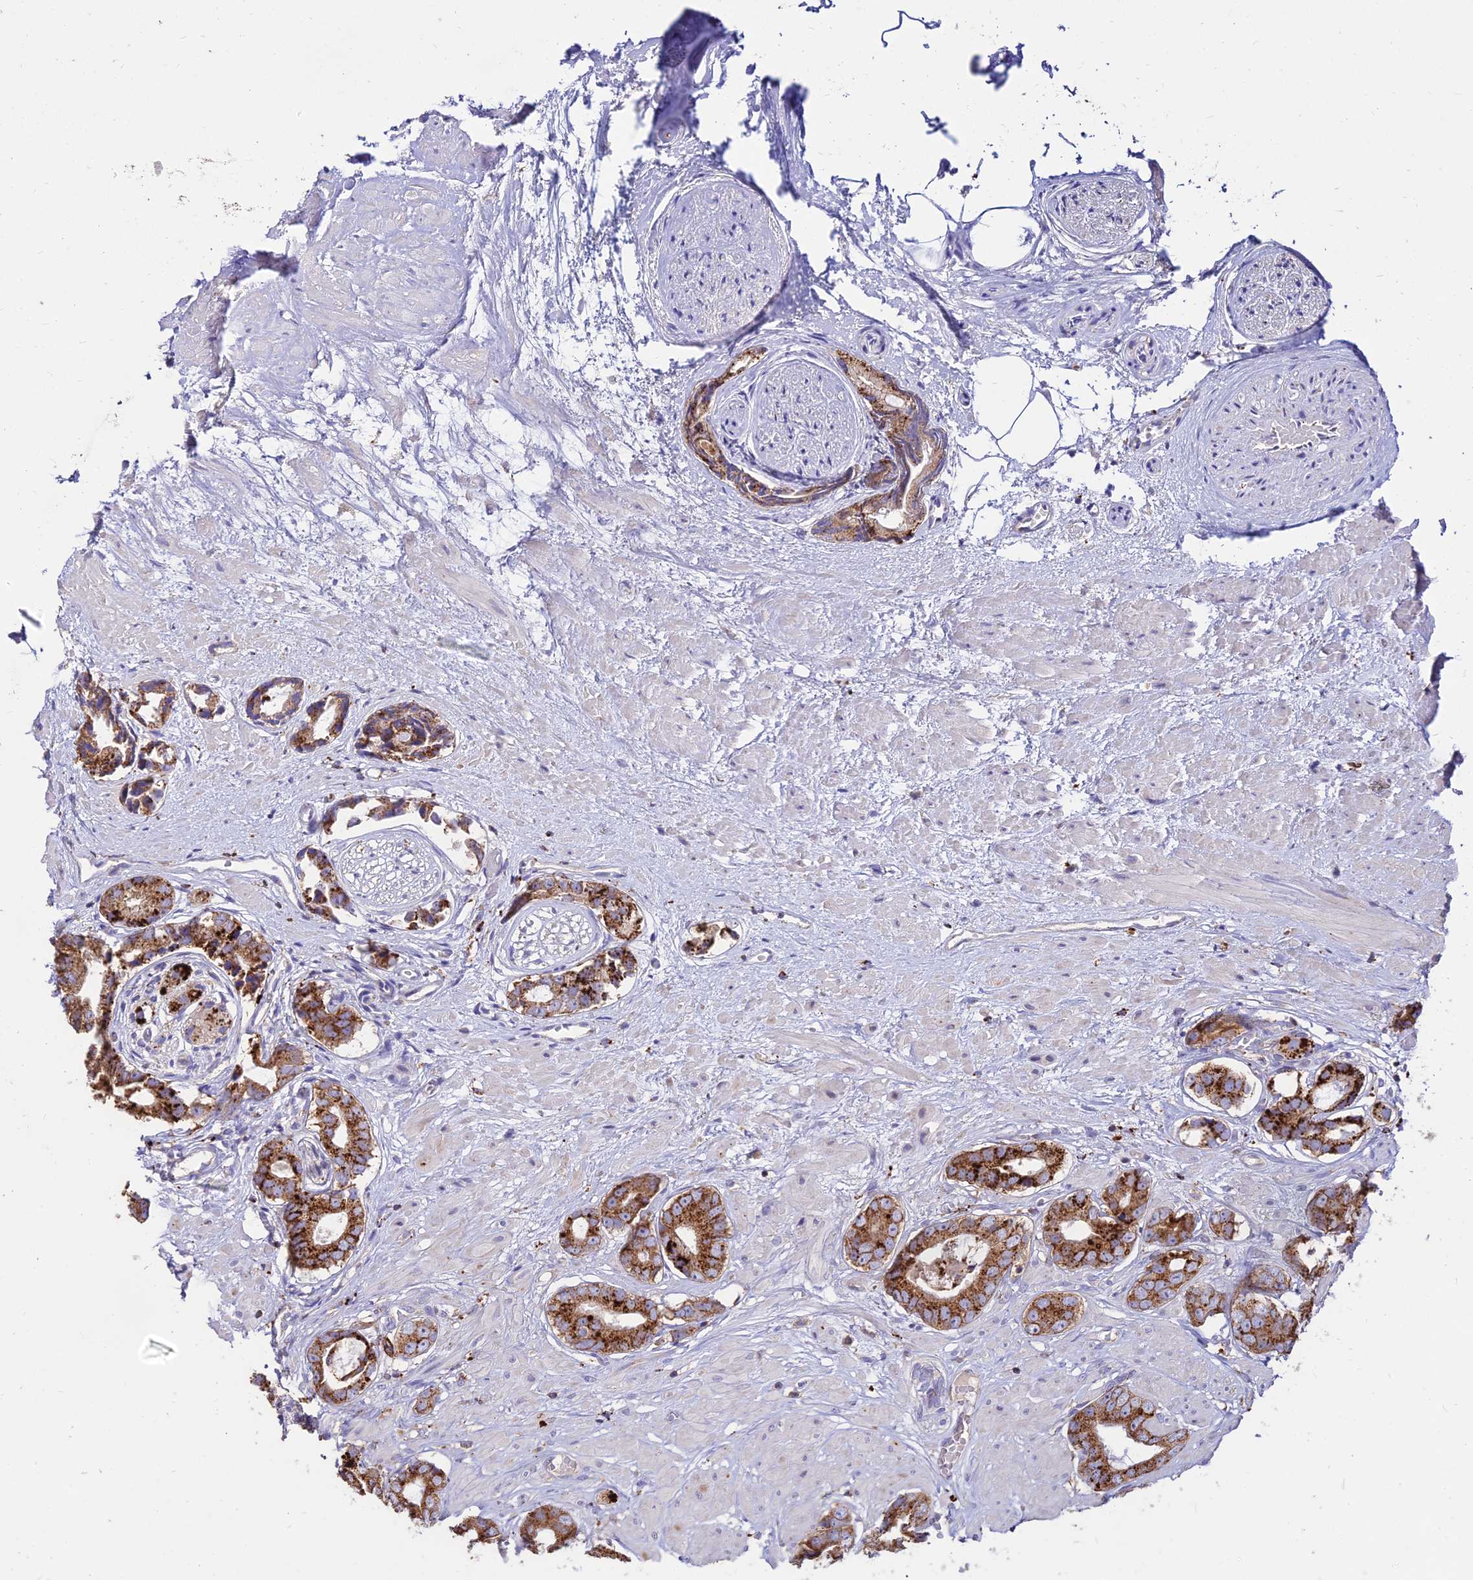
{"staining": {"intensity": "strong", "quantity": ">75%", "location": "cytoplasmic/membranous"}, "tissue": "prostate cancer", "cell_type": "Tumor cells", "image_type": "cancer", "snomed": [{"axis": "morphology", "description": "Adenocarcinoma, Low grade"}, {"axis": "topography", "description": "Prostate"}], "caption": "A high amount of strong cytoplasmic/membranous expression is identified in about >75% of tumor cells in prostate cancer (low-grade adenocarcinoma) tissue. (IHC, brightfield microscopy, high magnification).", "gene": "PNLIPRP3", "patient": {"sex": "male", "age": 64}}